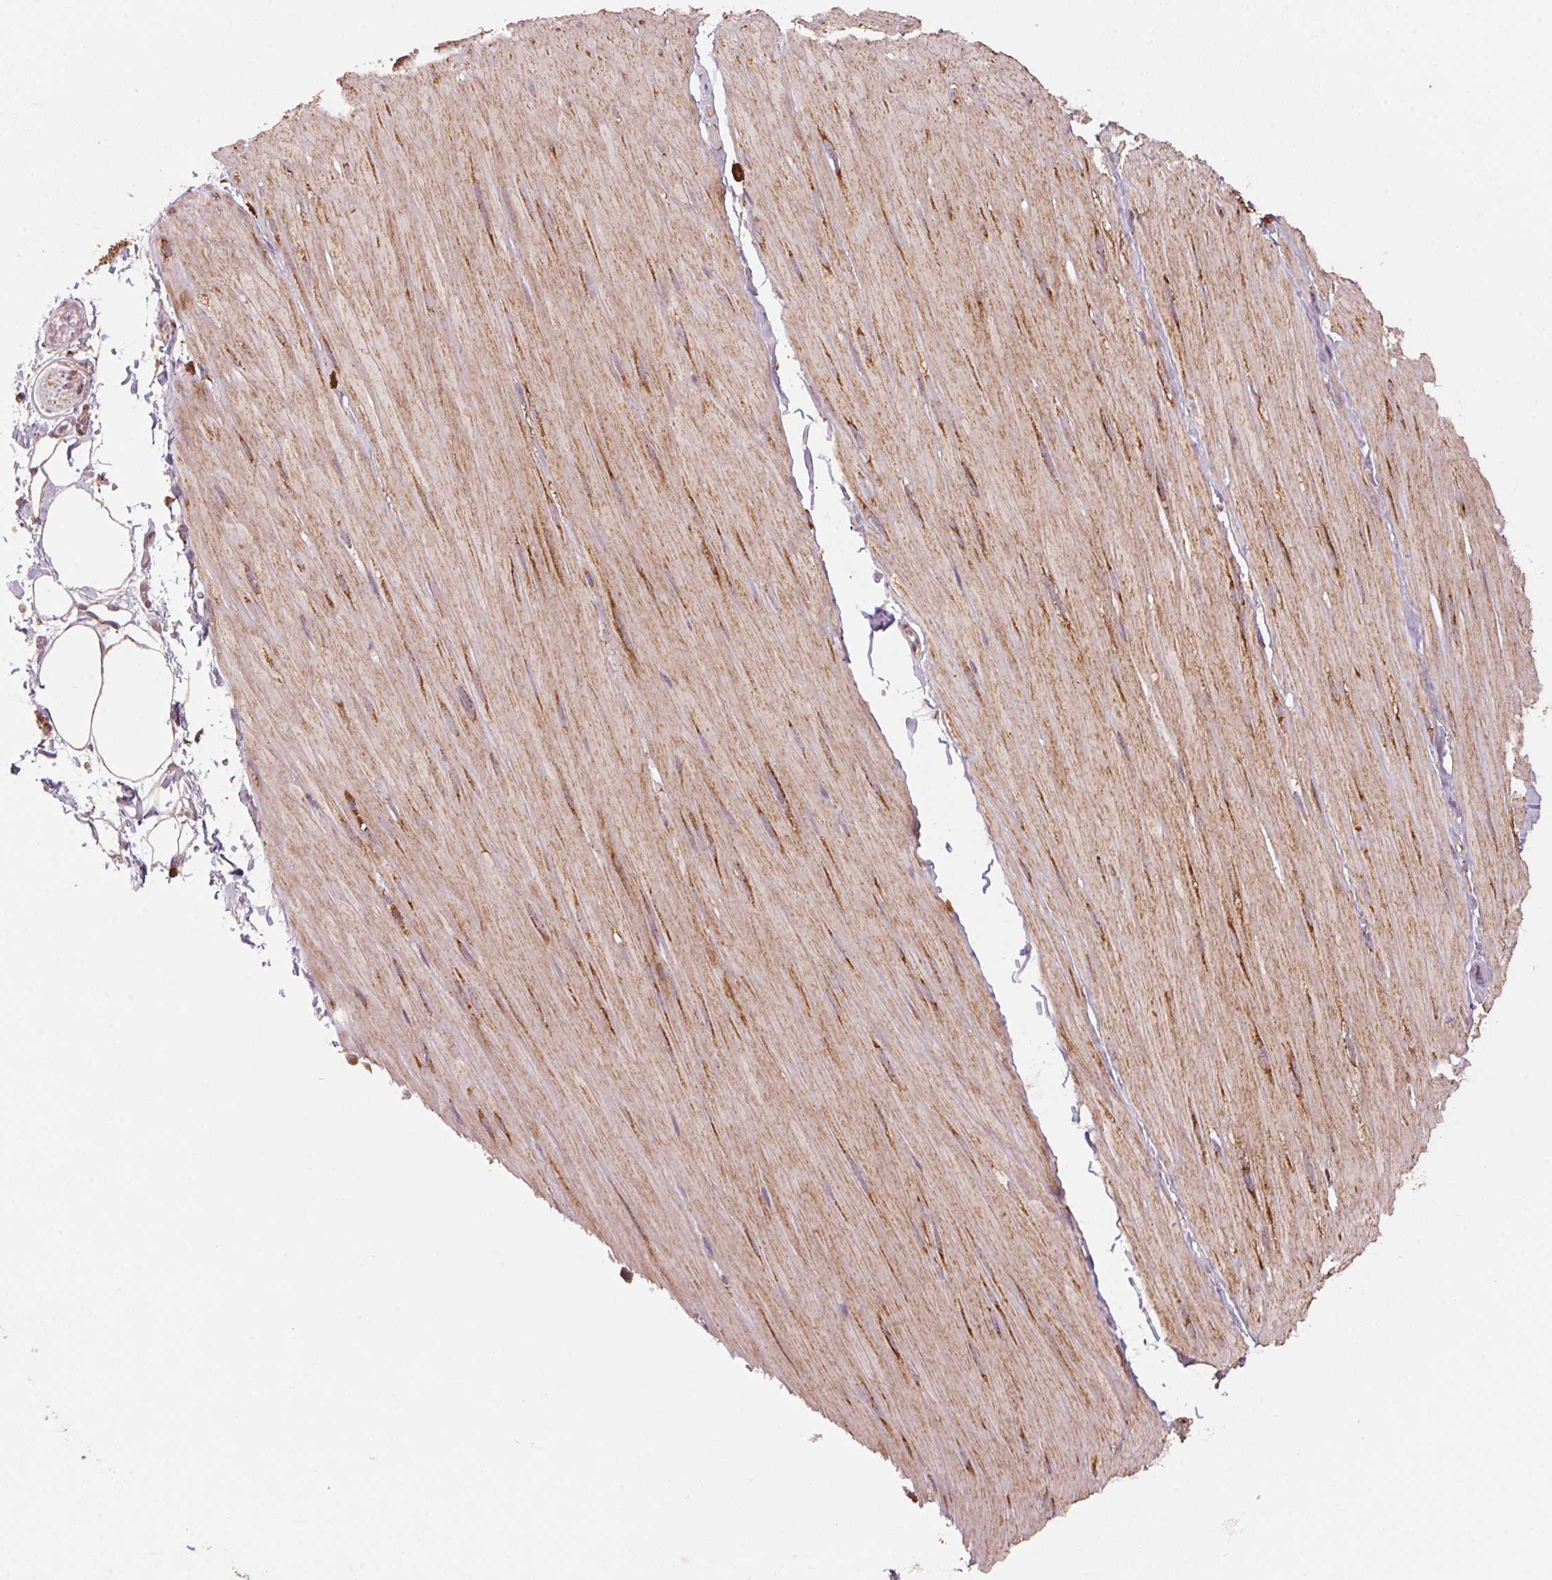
{"staining": {"intensity": "weak", "quantity": ">75%", "location": "cytoplasmic/membranous"}, "tissue": "adipose tissue", "cell_type": "Adipocytes", "image_type": "normal", "snomed": [{"axis": "morphology", "description": "Normal tissue, NOS"}, {"axis": "topography", "description": "Smooth muscle"}, {"axis": "topography", "description": "Peripheral nerve tissue"}], "caption": "Adipocytes show low levels of weak cytoplasmic/membranous staining in about >75% of cells in benign adipose tissue.", "gene": "TOMM70", "patient": {"sex": "male", "age": 58}}